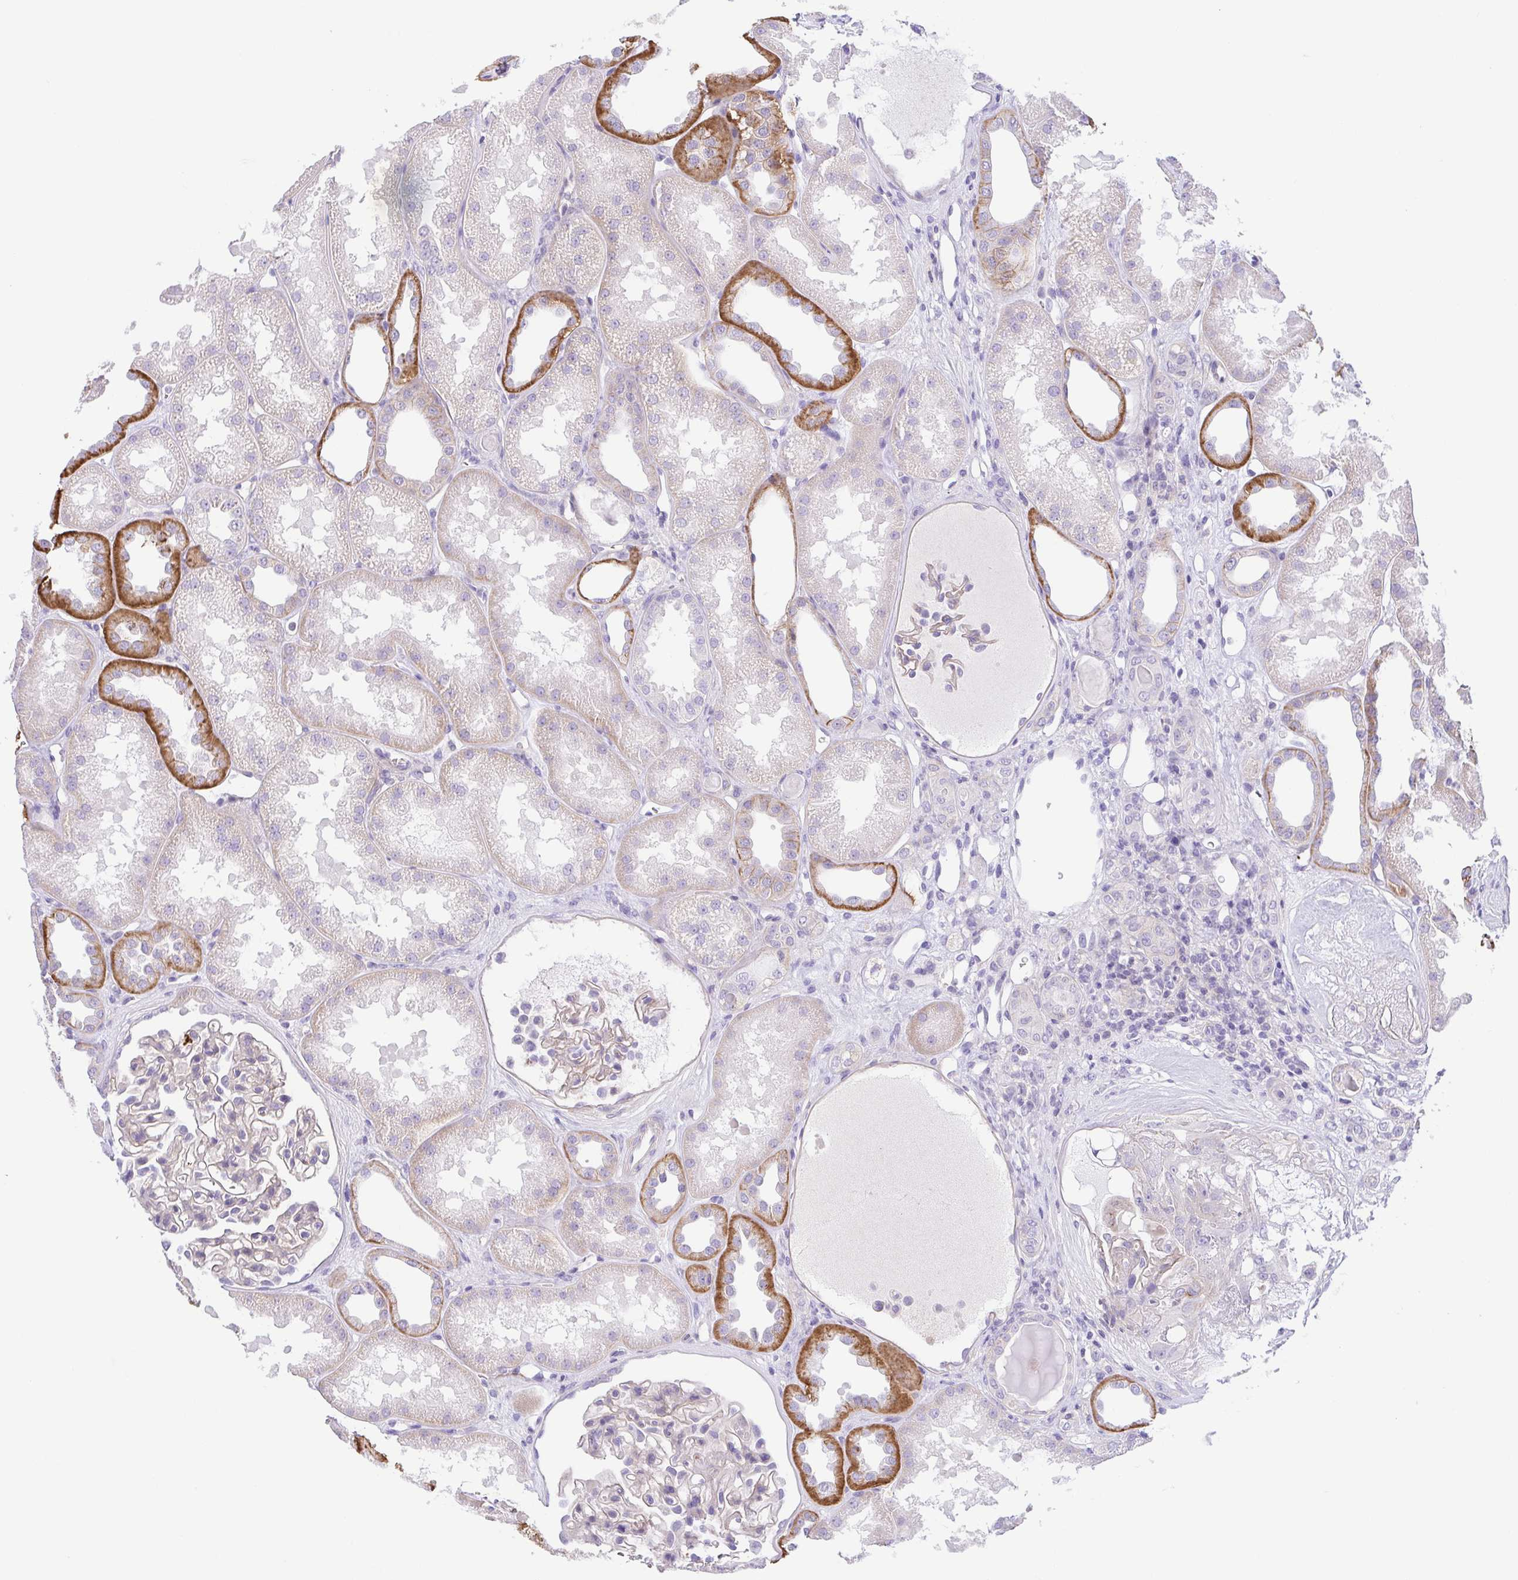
{"staining": {"intensity": "negative", "quantity": "none", "location": "none"}, "tissue": "kidney", "cell_type": "Cells in glomeruli", "image_type": "normal", "snomed": [{"axis": "morphology", "description": "Normal tissue, NOS"}, {"axis": "topography", "description": "Kidney"}], "caption": "The photomicrograph demonstrates no staining of cells in glomeruli in unremarkable kidney.", "gene": "PRR14L", "patient": {"sex": "male", "age": 61}}